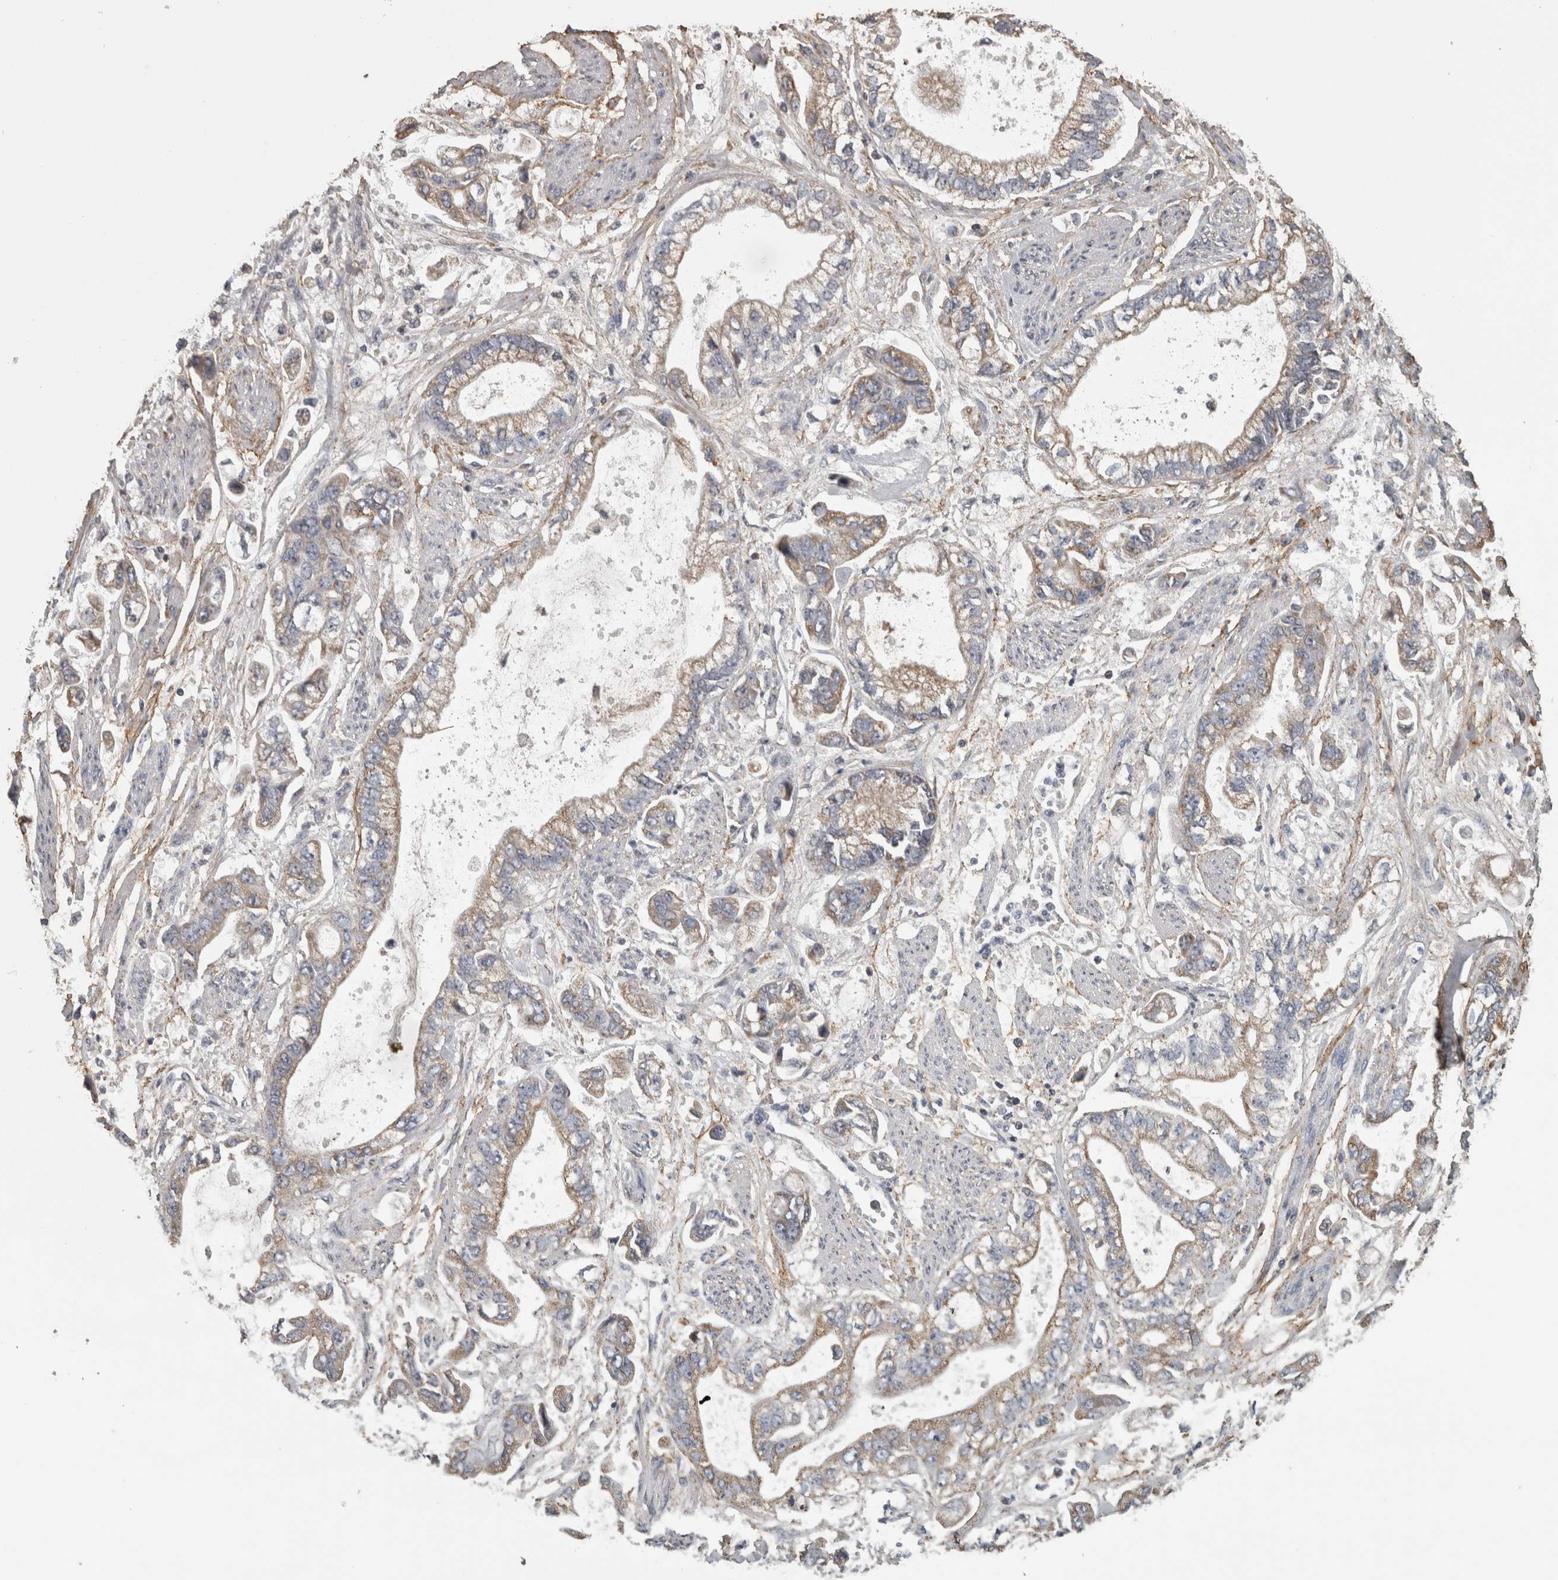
{"staining": {"intensity": "weak", "quantity": ">75%", "location": "cytoplasmic/membranous"}, "tissue": "stomach cancer", "cell_type": "Tumor cells", "image_type": "cancer", "snomed": [{"axis": "morphology", "description": "Normal tissue, NOS"}, {"axis": "morphology", "description": "Adenocarcinoma, NOS"}, {"axis": "topography", "description": "Stomach"}], "caption": "Protein staining of adenocarcinoma (stomach) tissue demonstrates weak cytoplasmic/membranous expression in approximately >75% of tumor cells.", "gene": "FRK", "patient": {"sex": "male", "age": 62}}